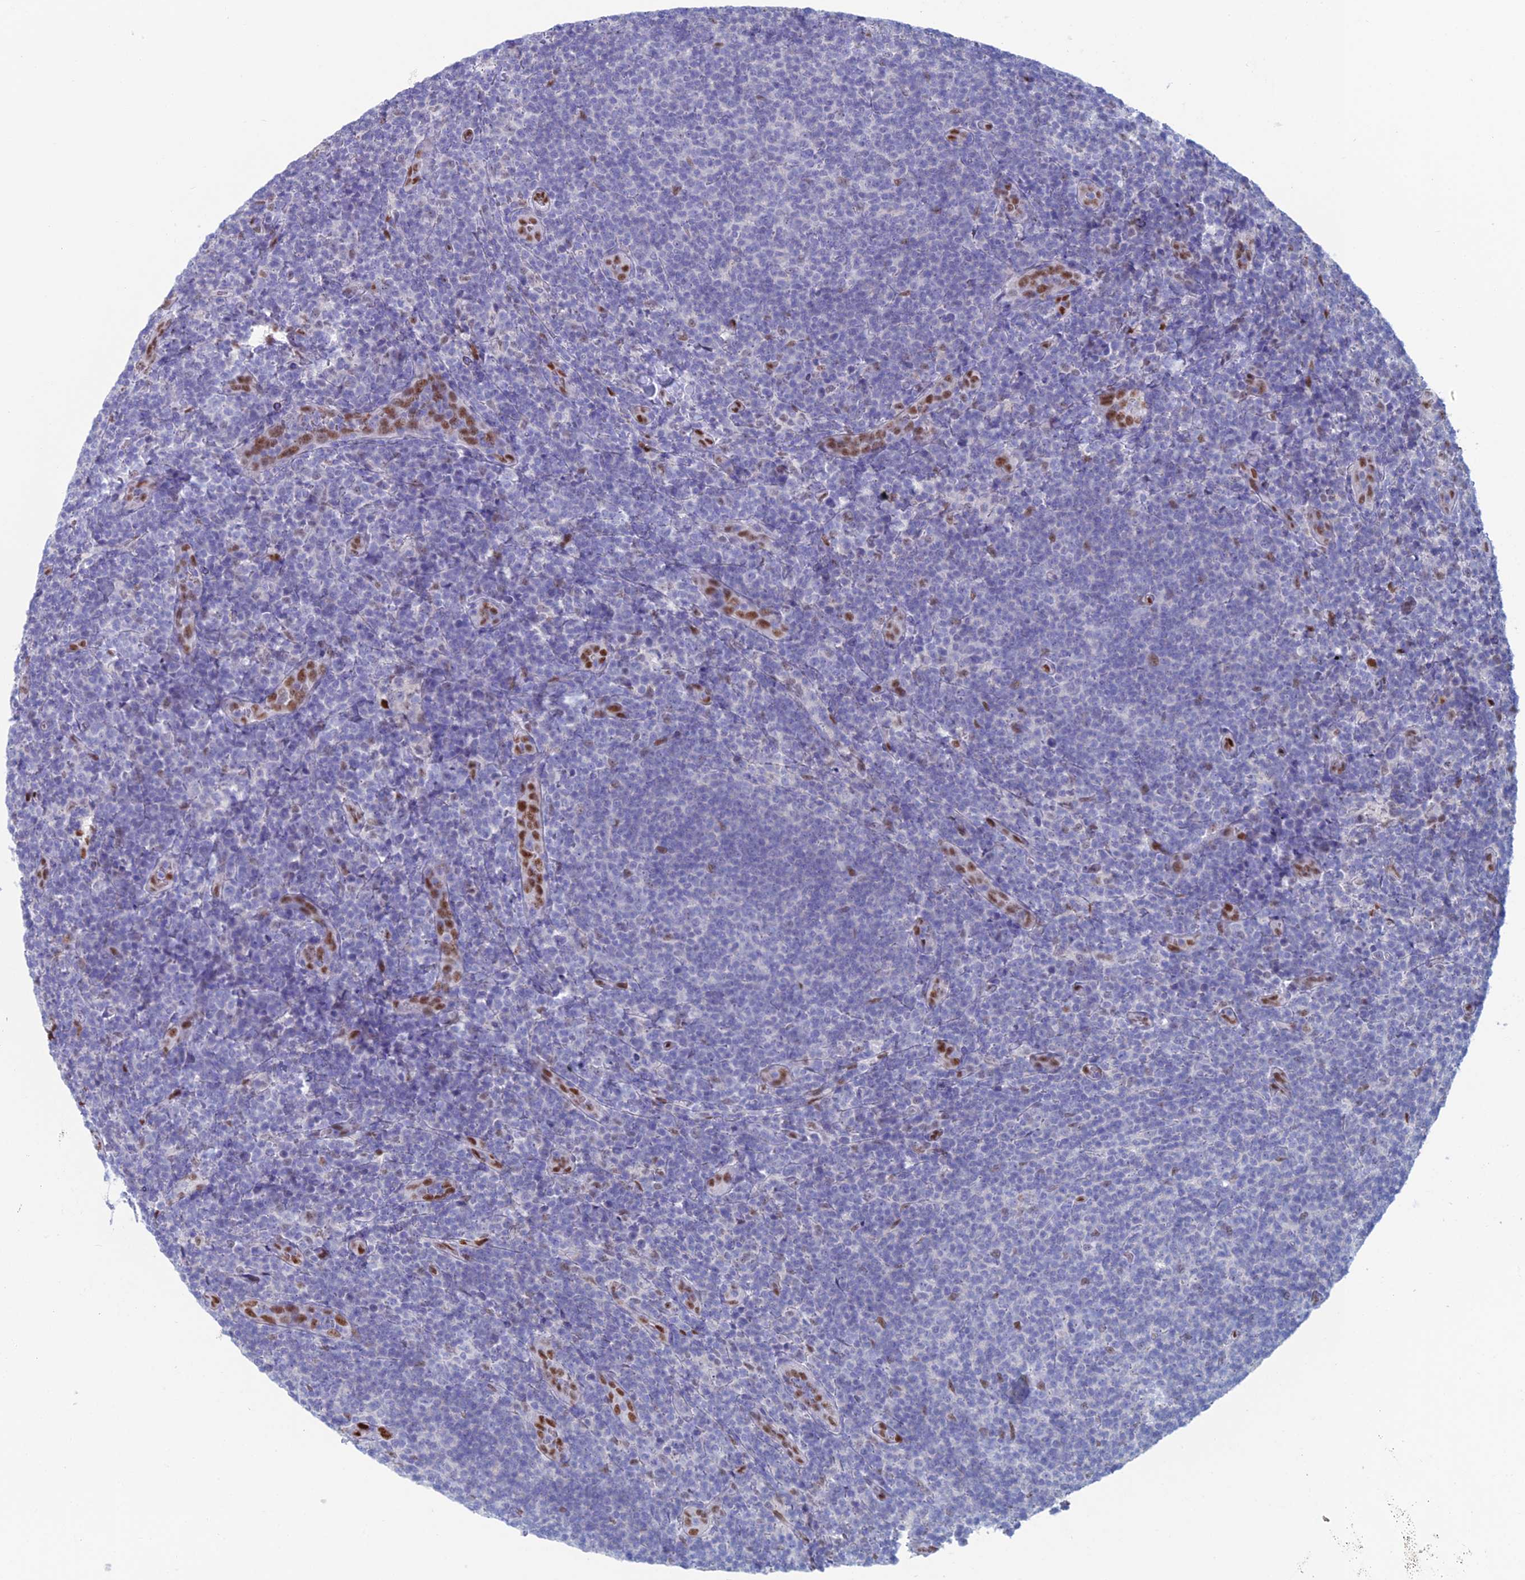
{"staining": {"intensity": "negative", "quantity": "none", "location": "none"}, "tissue": "lymphoma", "cell_type": "Tumor cells", "image_type": "cancer", "snomed": [{"axis": "morphology", "description": "Malignant lymphoma, non-Hodgkin's type, Low grade"}, {"axis": "topography", "description": "Lymph node"}], "caption": "Immunohistochemistry micrograph of human malignant lymphoma, non-Hodgkin's type (low-grade) stained for a protein (brown), which shows no staining in tumor cells.", "gene": "NOL4L", "patient": {"sex": "male", "age": 66}}